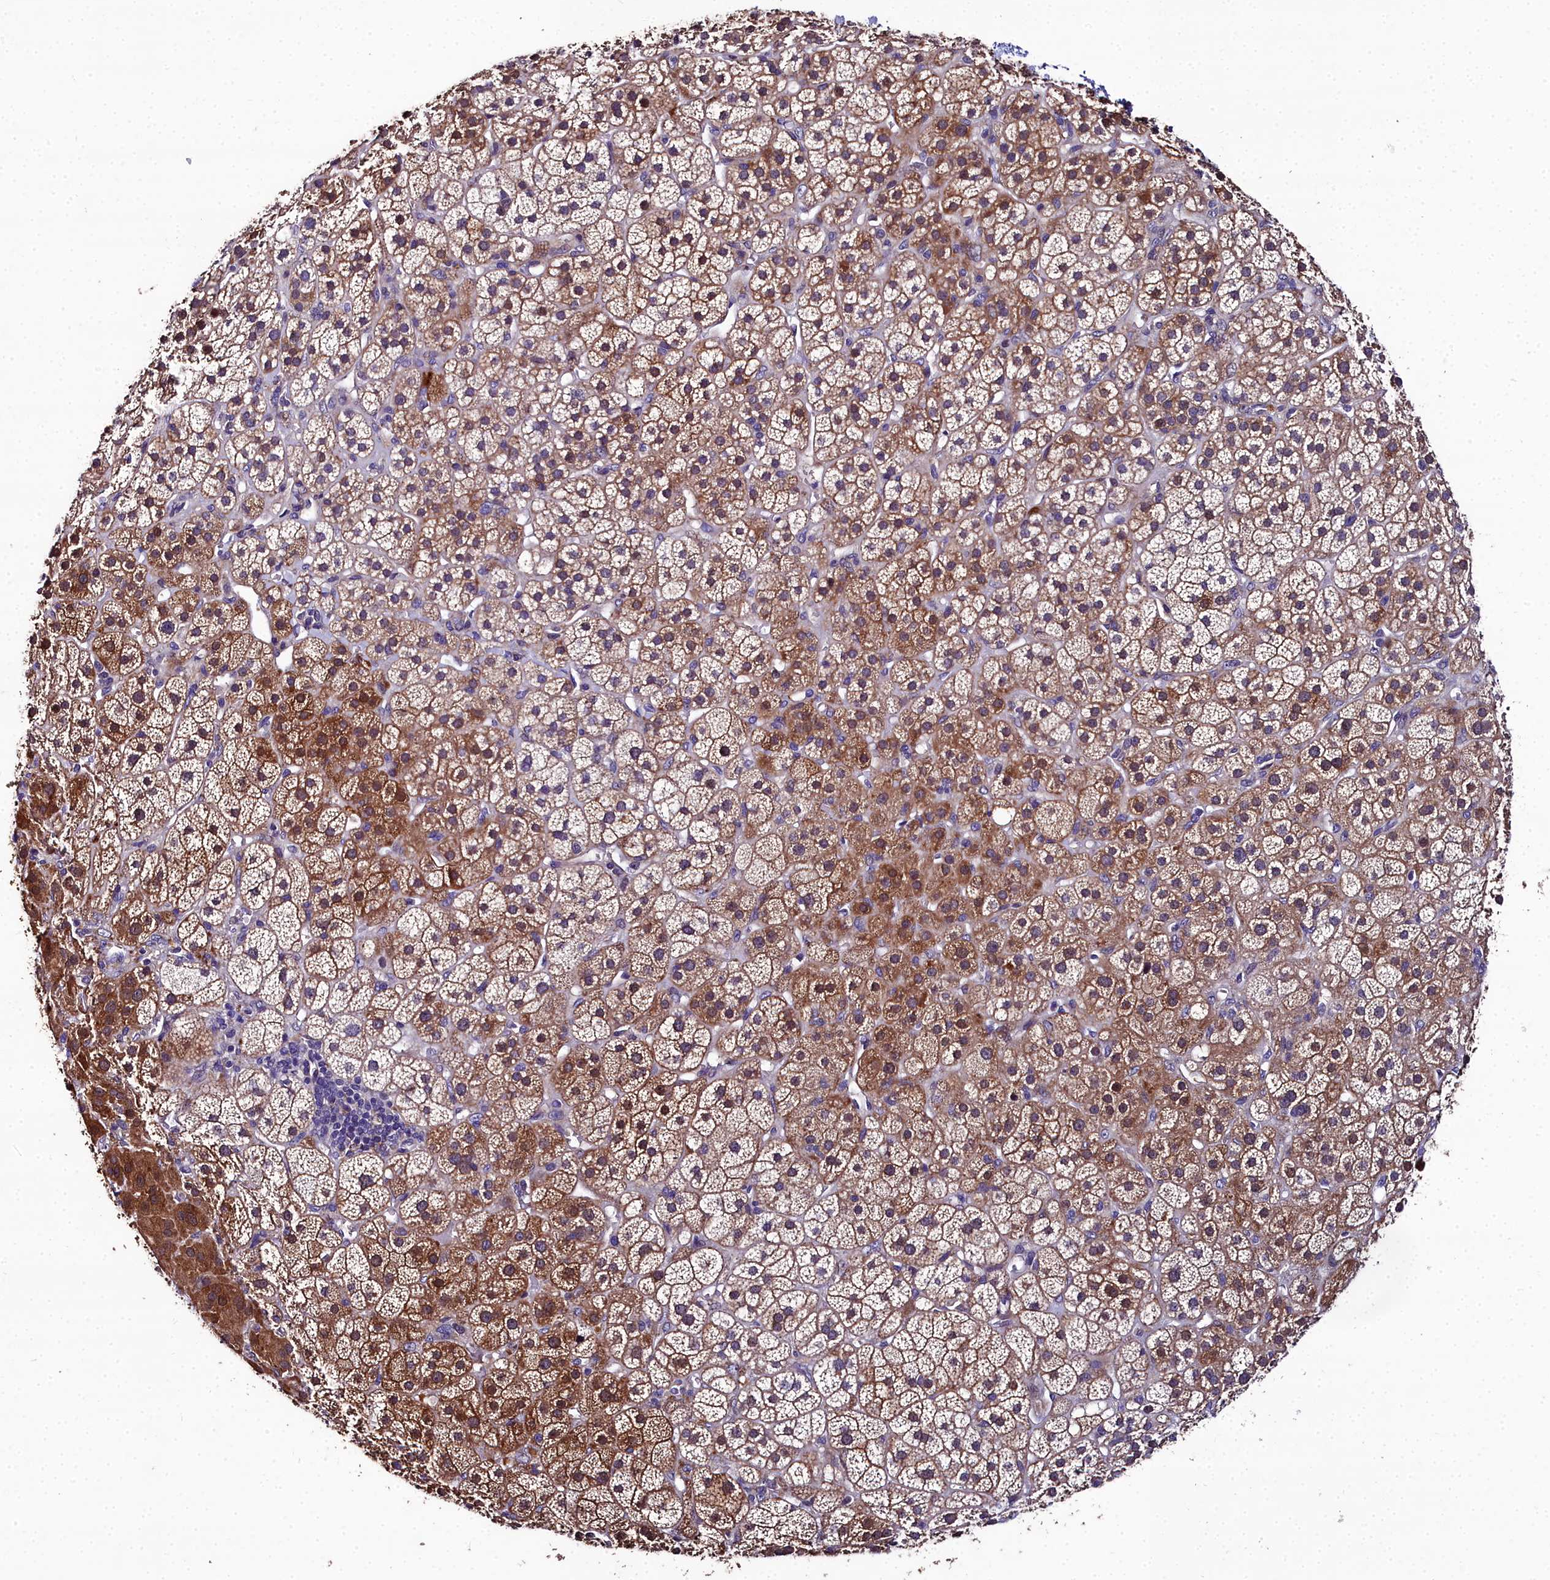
{"staining": {"intensity": "moderate", "quantity": "25%-75%", "location": "cytoplasmic/membranous"}, "tissue": "adrenal gland", "cell_type": "Glandular cells", "image_type": "normal", "snomed": [{"axis": "morphology", "description": "Normal tissue, NOS"}, {"axis": "topography", "description": "Adrenal gland"}], "caption": "Immunohistochemical staining of benign adrenal gland displays moderate cytoplasmic/membranous protein staining in about 25%-75% of glandular cells. (DAB = brown stain, brightfield microscopy at high magnification).", "gene": "NT5M", "patient": {"sex": "female", "age": 70}}